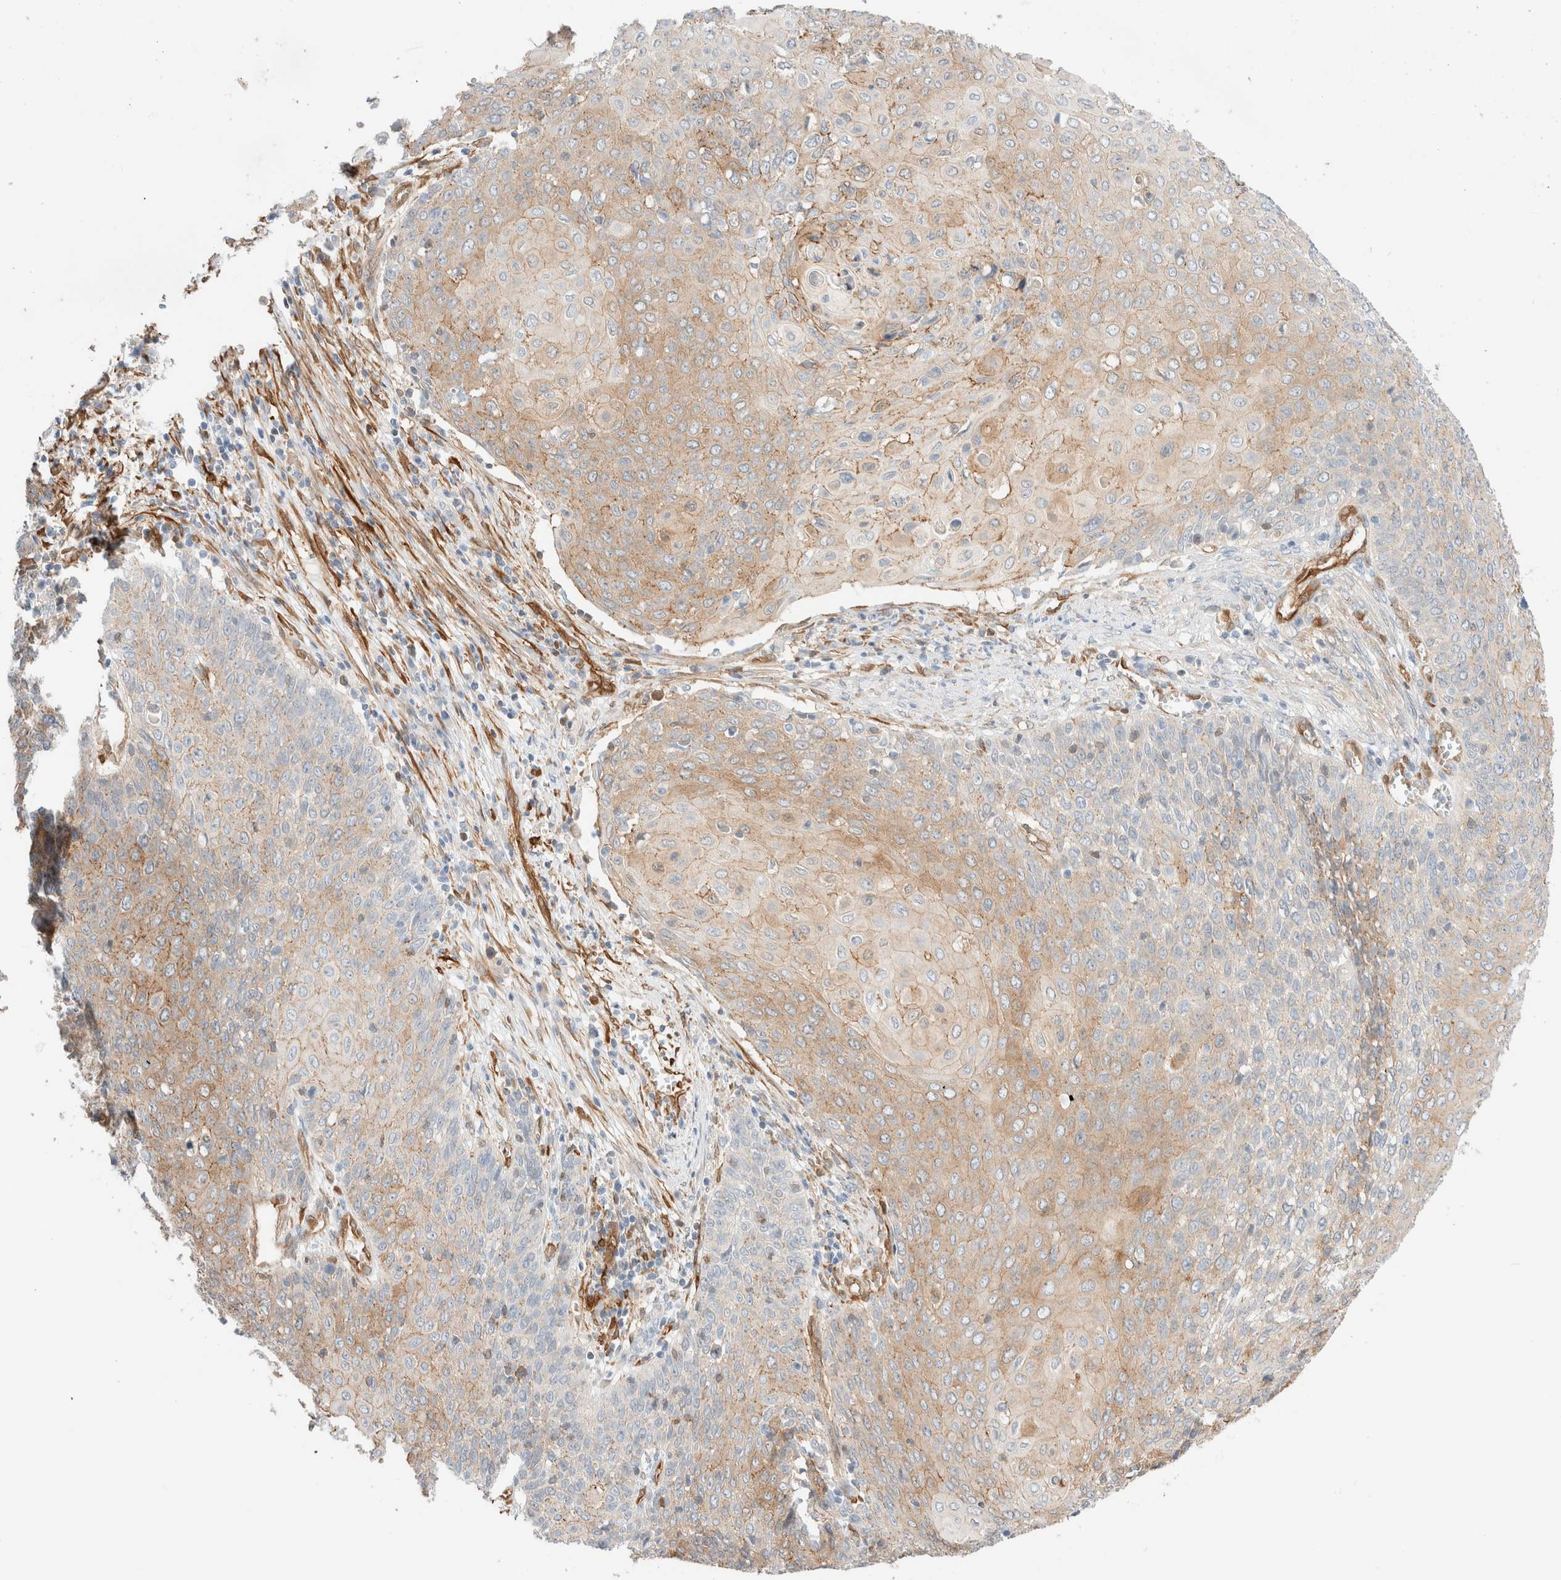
{"staining": {"intensity": "moderate", "quantity": ">75%", "location": "cytoplasmic/membranous"}, "tissue": "cervical cancer", "cell_type": "Tumor cells", "image_type": "cancer", "snomed": [{"axis": "morphology", "description": "Squamous cell carcinoma, NOS"}, {"axis": "topography", "description": "Cervix"}], "caption": "About >75% of tumor cells in cervical cancer exhibit moderate cytoplasmic/membranous protein positivity as visualized by brown immunohistochemical staining.", "gene": "LMCD1", "patient": {"sex": "female", "age": 39}}